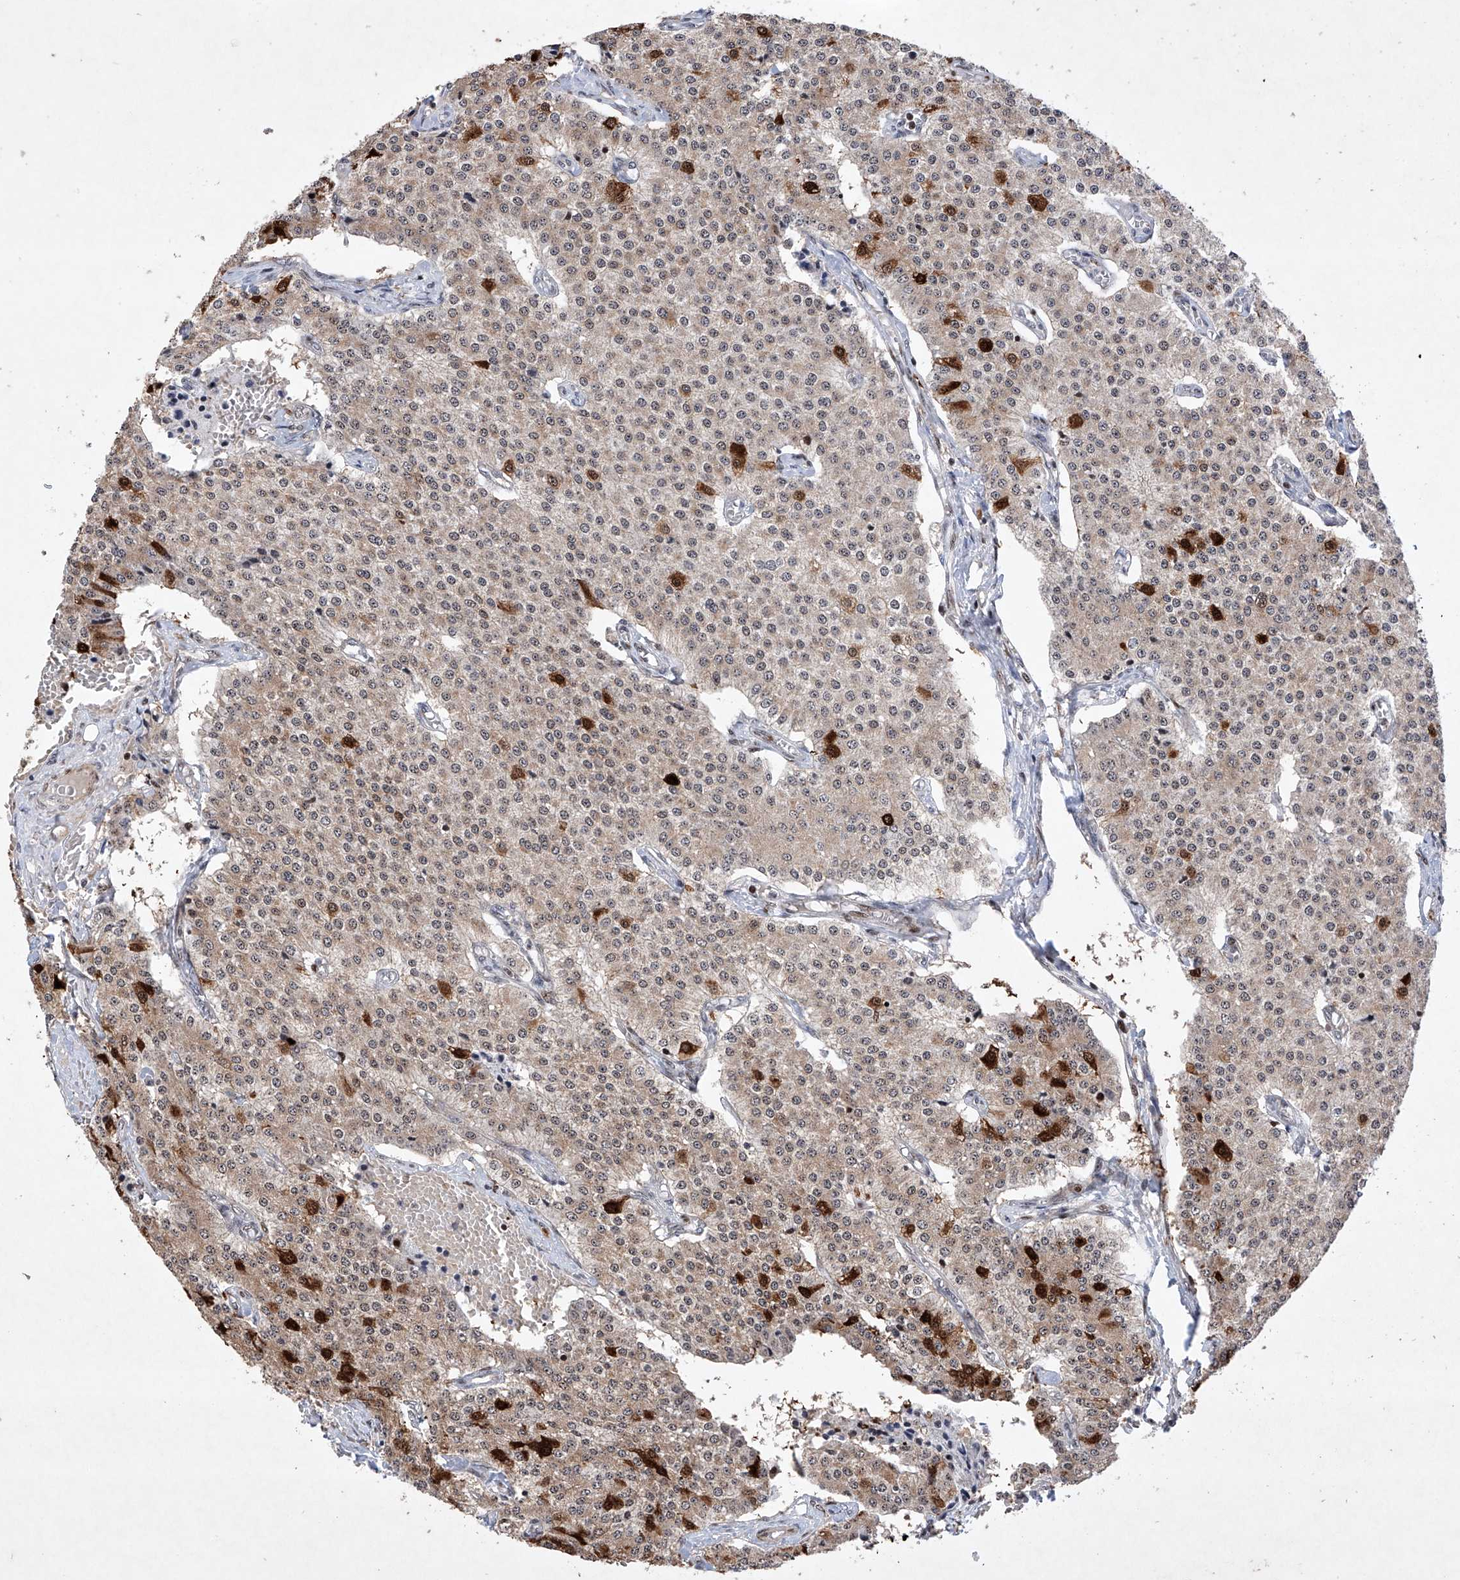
{"staining": {"intensity": "strong", "quantity": "<25%", "location": "cytoplasmic/membranous,nuclear"}, "tissue": "carcinoid", "cell_type": "Tumor cells", "image_type": "cancer", "snomed": [{"axis": "morphology", "description": "Carcinoid, malignant, NOS"}, {"axis": "topography", "description": "Colon"}], "caption": "About <25% of tumor cells in malignant carcinoid reveal strong cytoplasmic/membranous and nuclear protein positivity as visualized by brown immunohistochemical staining.", "gene": "AFG1L", "patient": {"sex": "female", "age": 52}}